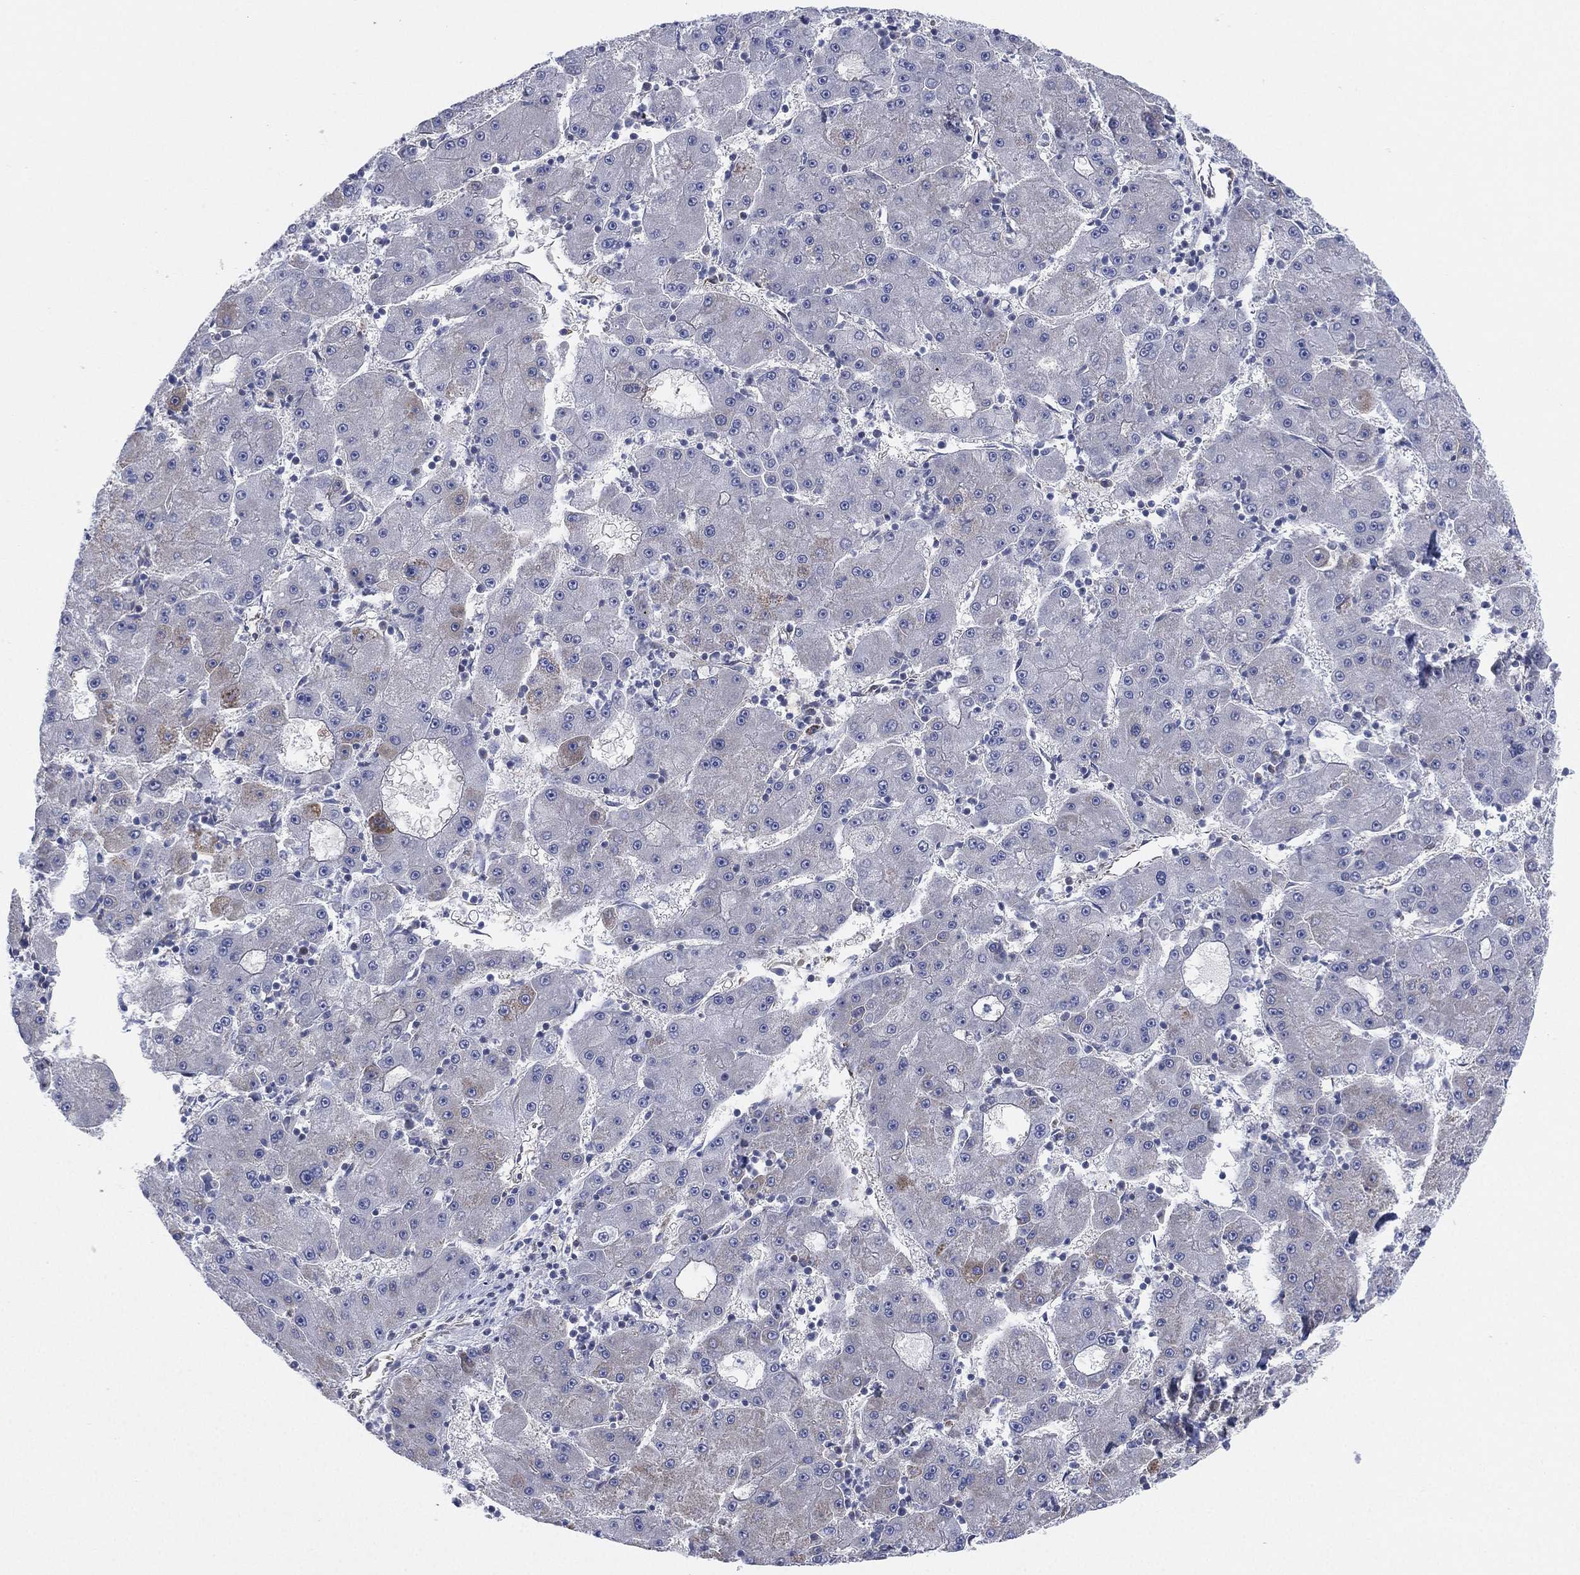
{"staining": {"intensity": "negative", "quantity": "none", "location": "none"}, "tissue": "liver cancer", "cell_type": "Tumor cells", "image_type": "cancer", "snomed": [{"axis": "morphology", "description": "Carcinoma, Hepatocellular, NOS"}, {"axis": "topography", "description": "Liver"}], "caption": "This is a photomicrograph of IHC staining of liver cancer, which shows no positivity in tumor cells.", "gene": "INA", "patient": {"sex": "male", "age": 73}}